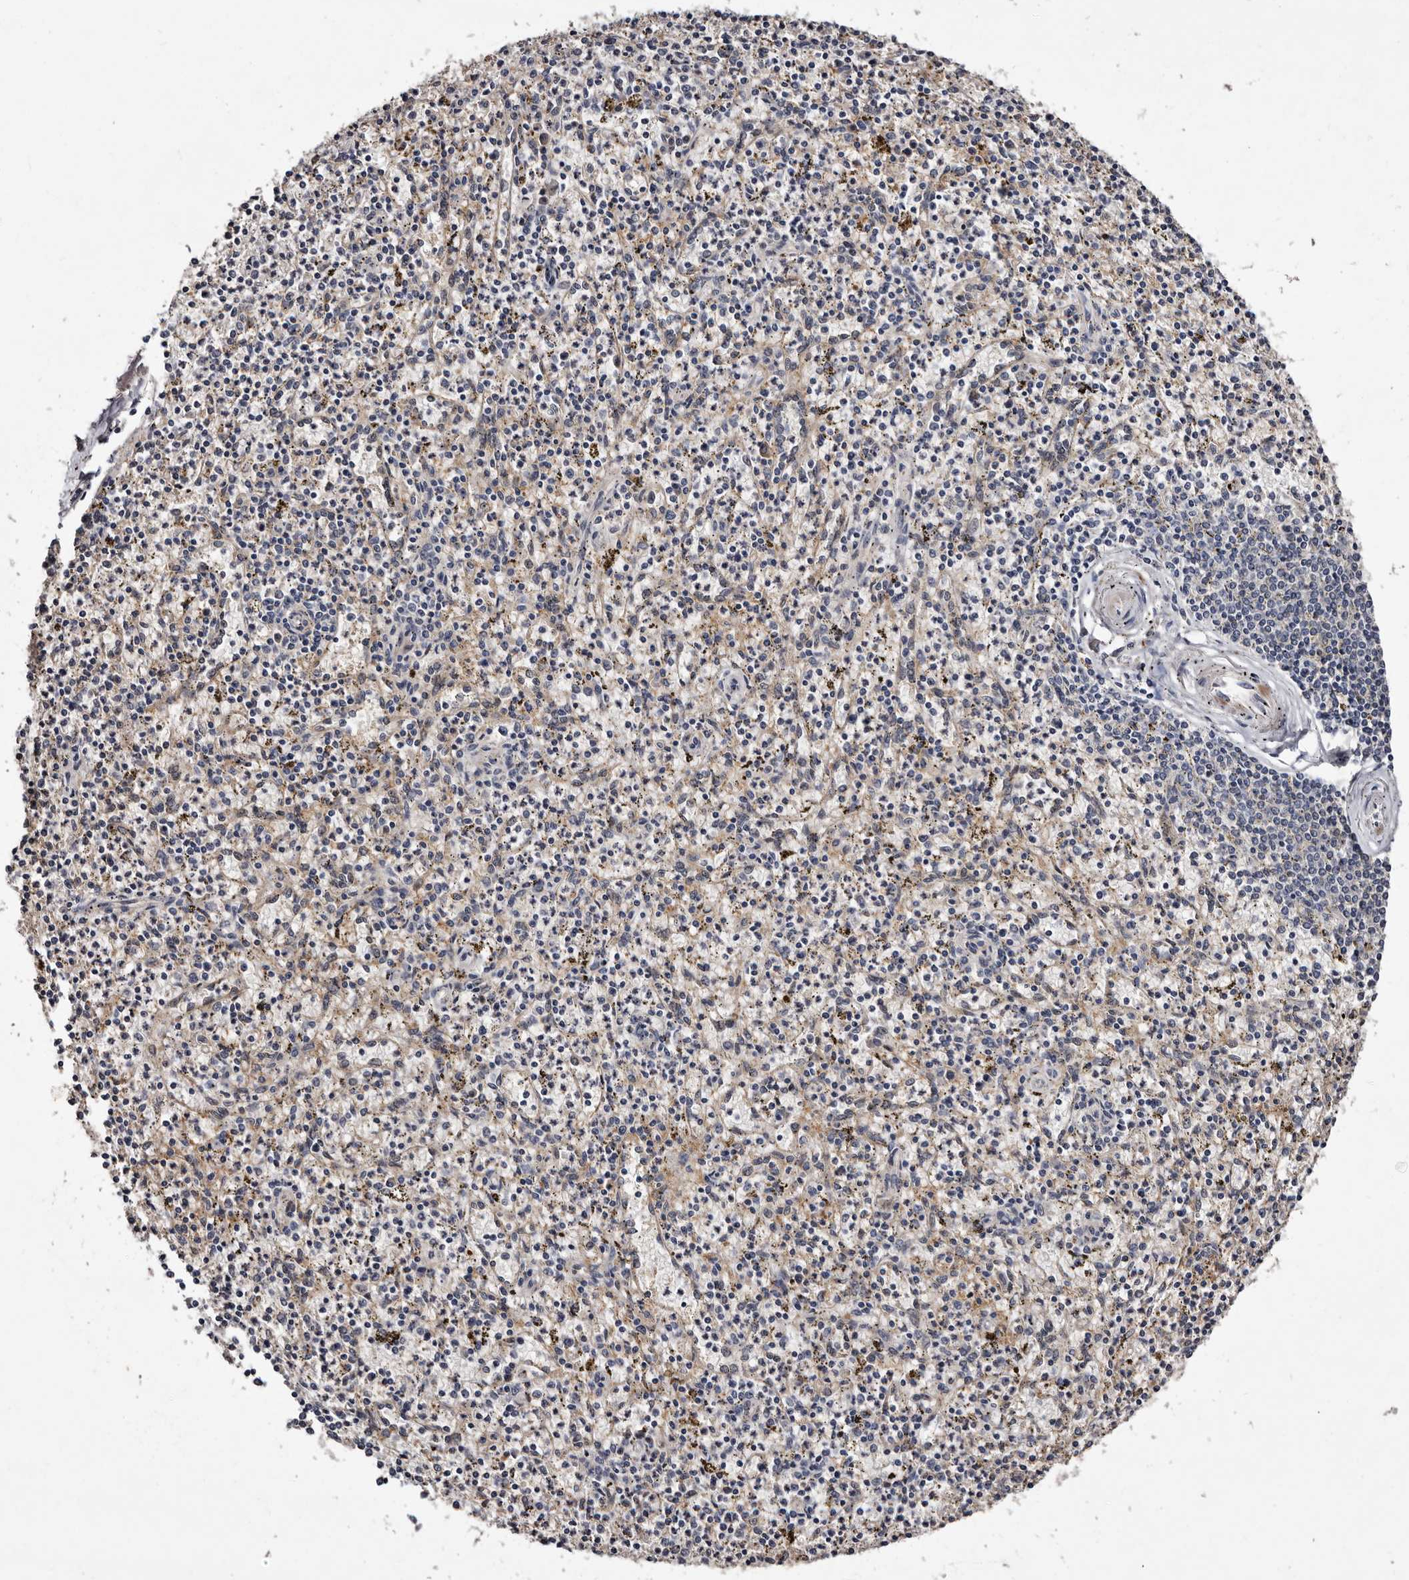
{"staining": {"intensity": "negative", "quantity": "none", "location": "none"}, "tissue": "spleen", "cell_type": "Cells in red pulp", "image_type": "normal", "snomed": [{"axis": "morphology", "description": "Normal tissue, NOS"}, {"axis": "topography", "description": "Spleen"}], "caption": "Immunohistochemistry micrograph of normal spleen: human spleen stained with DAB reveals no significant protein staining in cells in red pulp.", "gene": "LANCL2", "patient": {"sex": "male", "age": 72}}